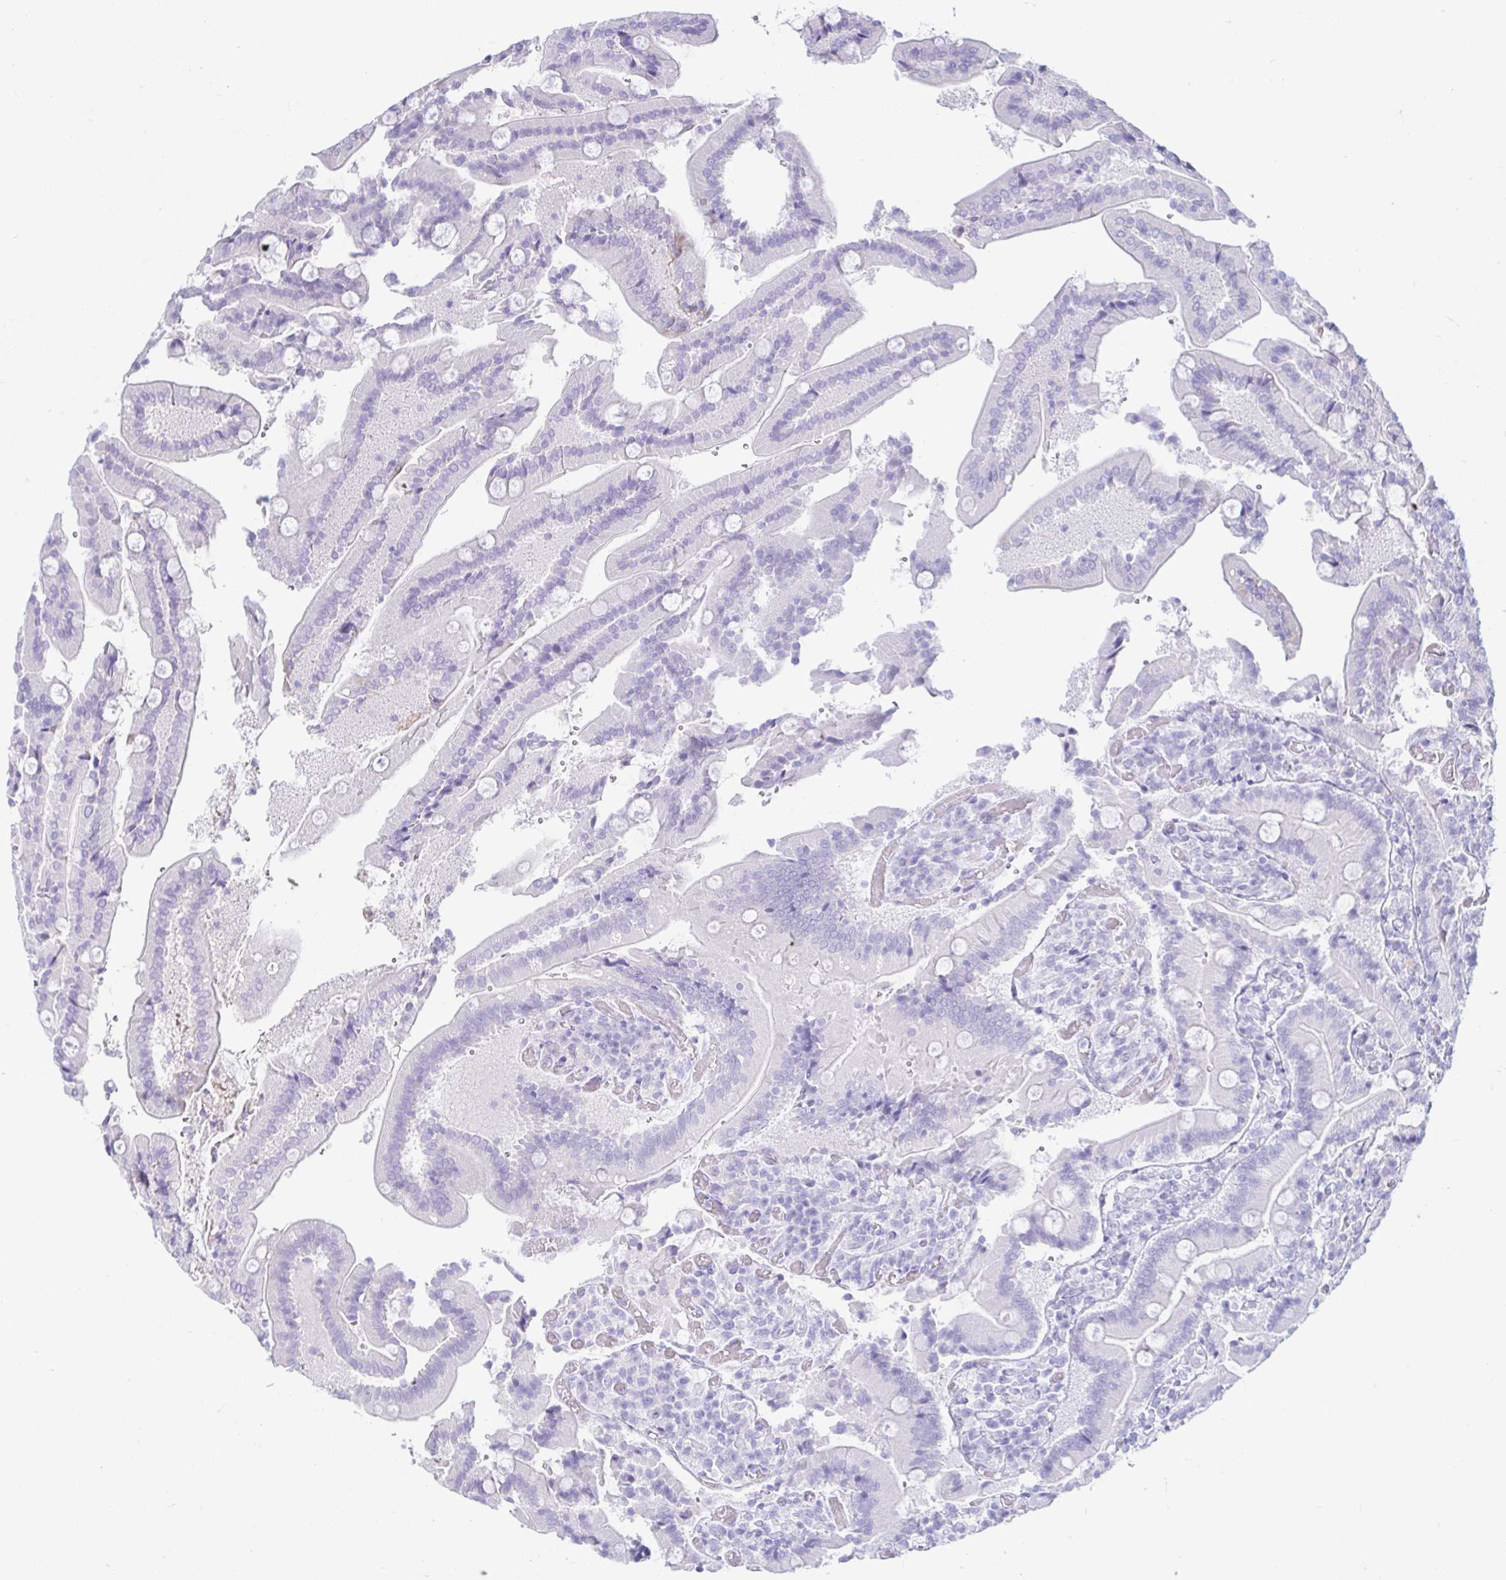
{"staining": {"intensity": "negative", "quantity": "none", "location": "none"}, "tissue": "duodenum", "cell_type": "Glandular cells", "image_type": "normal", "snomed": [{"axis": "morphology", "description": "Normal tissue, NOS"}, {"axis": "topography", "description": "Duodenum"}], "caption": "Immunohistochemistry photomicrograph of benign duodenum stained for a protein (brown), which shows no staining in glandular cells. (Brightfield microscopy of DAB immunohistochemistry at high magnification).", "gene": "ERICH6", "patient": {"sex": "female", "age": 62}}